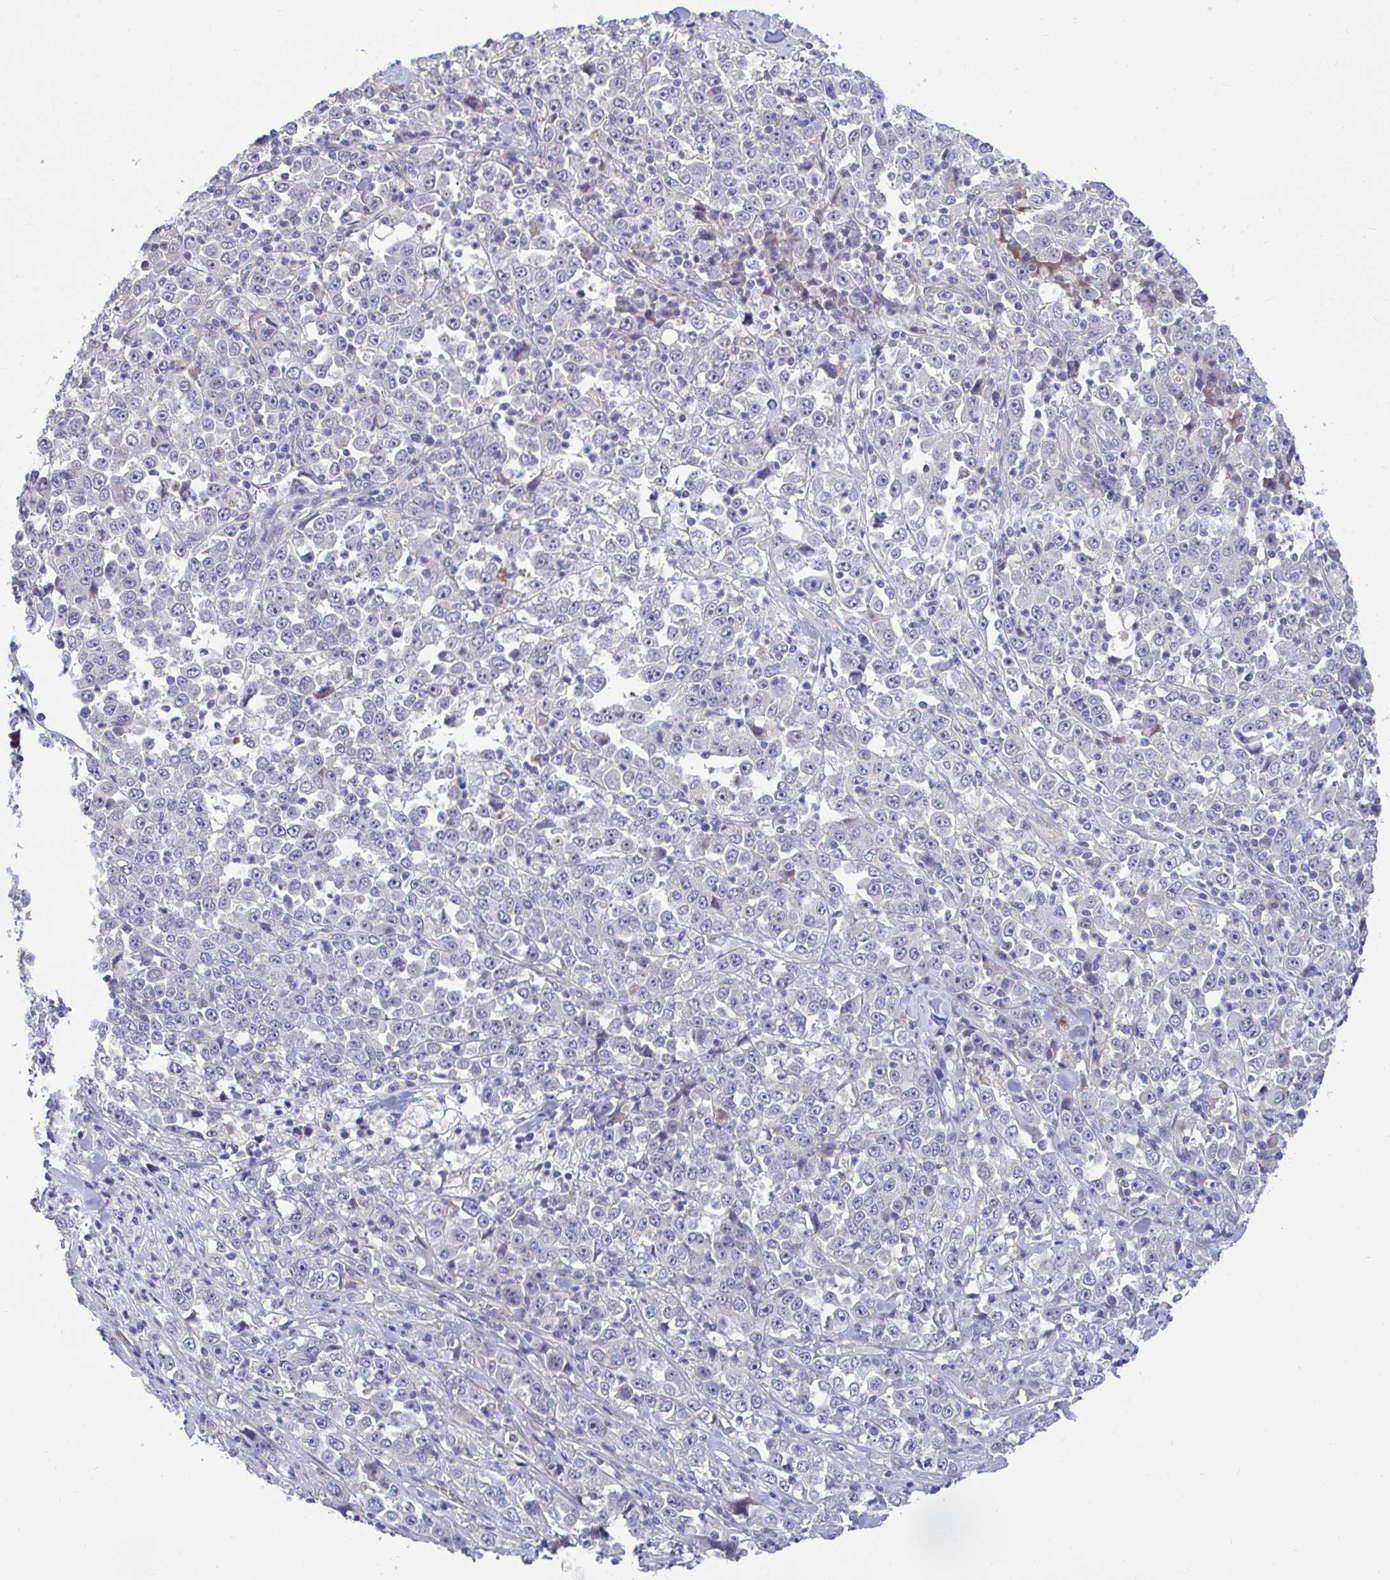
{"staining": {"intensity": "negative", "quantity": "none", "location": "none"}, "tissue": "stomach cancer", "cell_type": "Tumor cells", "image_type": "cancer", "snomed": [{"axis": "morphology", "description": "Normal tissue, NOS"}, {"axis": "morphology", "description": "Adenocarcinoma, NOS"}, {"axis": "topography", "description": "Stomach, upper"}, {"axis": "topography", "description": "Stomach"}], "caption": "Histopathology image shows no protein staining in tumor cells of adenocarcinoma (stomach) tissue.", "gene": "HMBOX1", "patient": {"sex": "male", "age": 59}}